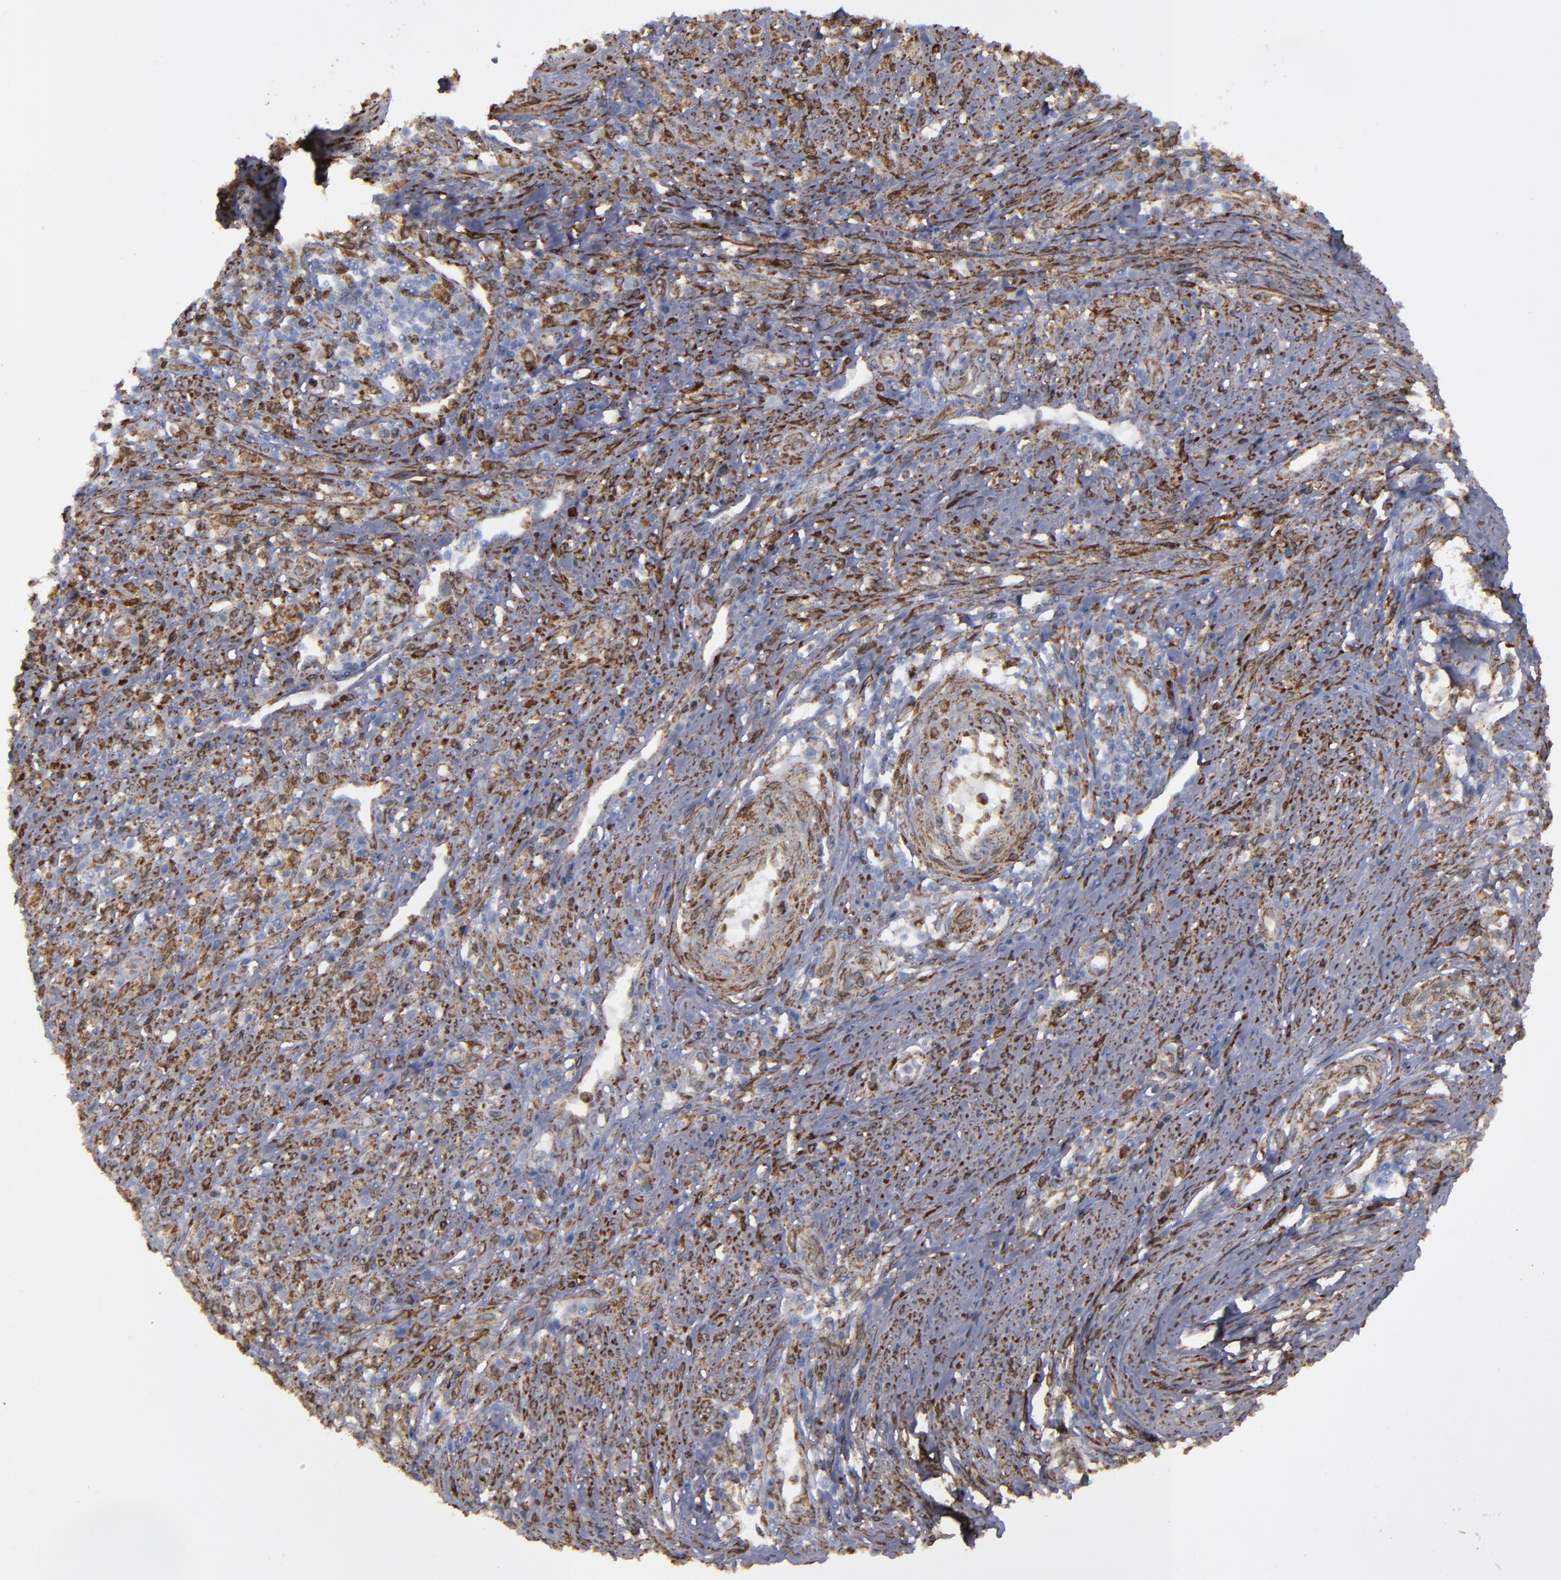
{"staining": {"intensity": "moderate", "quantity": ">75%", "location": "cytoplasmic/membranous"}, "tissue": "cervical cancer", "cell_type": "Tumor cells", "image_type": "cancer", "snomed": [{"axis": "morphology", "description": "Adenocarcinoma, NOS"}, {"axis": "topography", "description": "Cervix"}], "caption": "Immunohistochemistry (DAB) staining of human cervical cancer (adenocarcinoma) demonstrates moderate cytoplasmic/membranous protein positivity in about >75% of tumor cells. (DAB = brown stain, brightfield microscopy at high magnification).", "gene": "ERLIN2", "patient": {"sex": "female", "age": 36}}